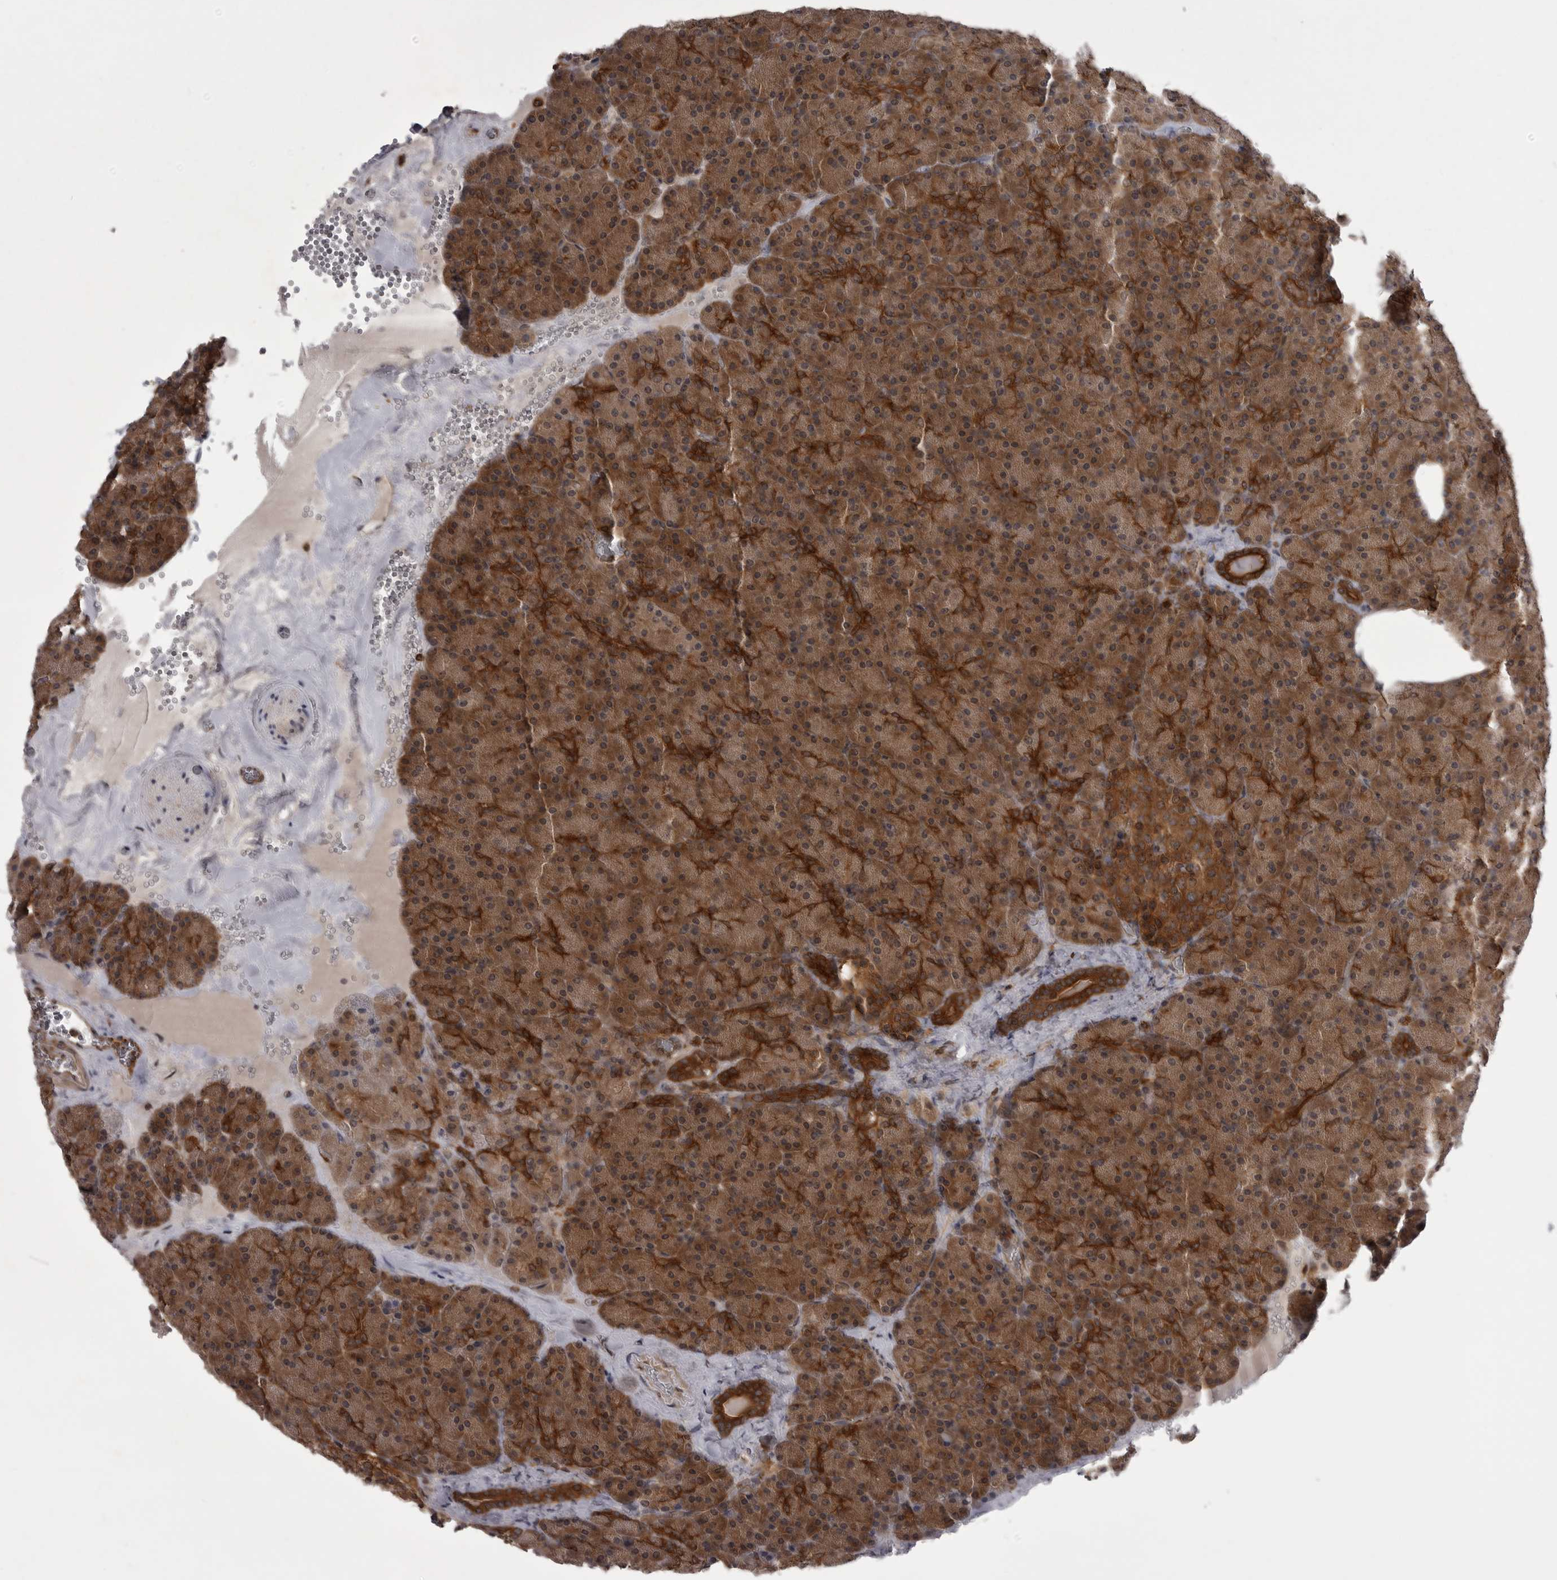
{"staining": {"intensity": "strong", "quantity": "25%-75%", "location": "cytoplasmic/membranous"}, "tissue": "pancreas", "cell_type": "Exocrine glandular cells", "image_type": "normal", "snomed": [{"axis": "morphology", "description": "Normal tissue, NOS"}, {"axis": "morphology", "description": "Carcinoid, malignant, NOS"}, {"axis": "topography", "description": "Pancreas"}], "caption": "An immunohistochemistry photomicrograph of normal tissue is shown. Protein staining in brown highlights strong cytoplasmic/membranous positivity in pancreas within exocrine glandular cells.", "gene": "STK24", "patient": {"sex": "female", "age": 35}}